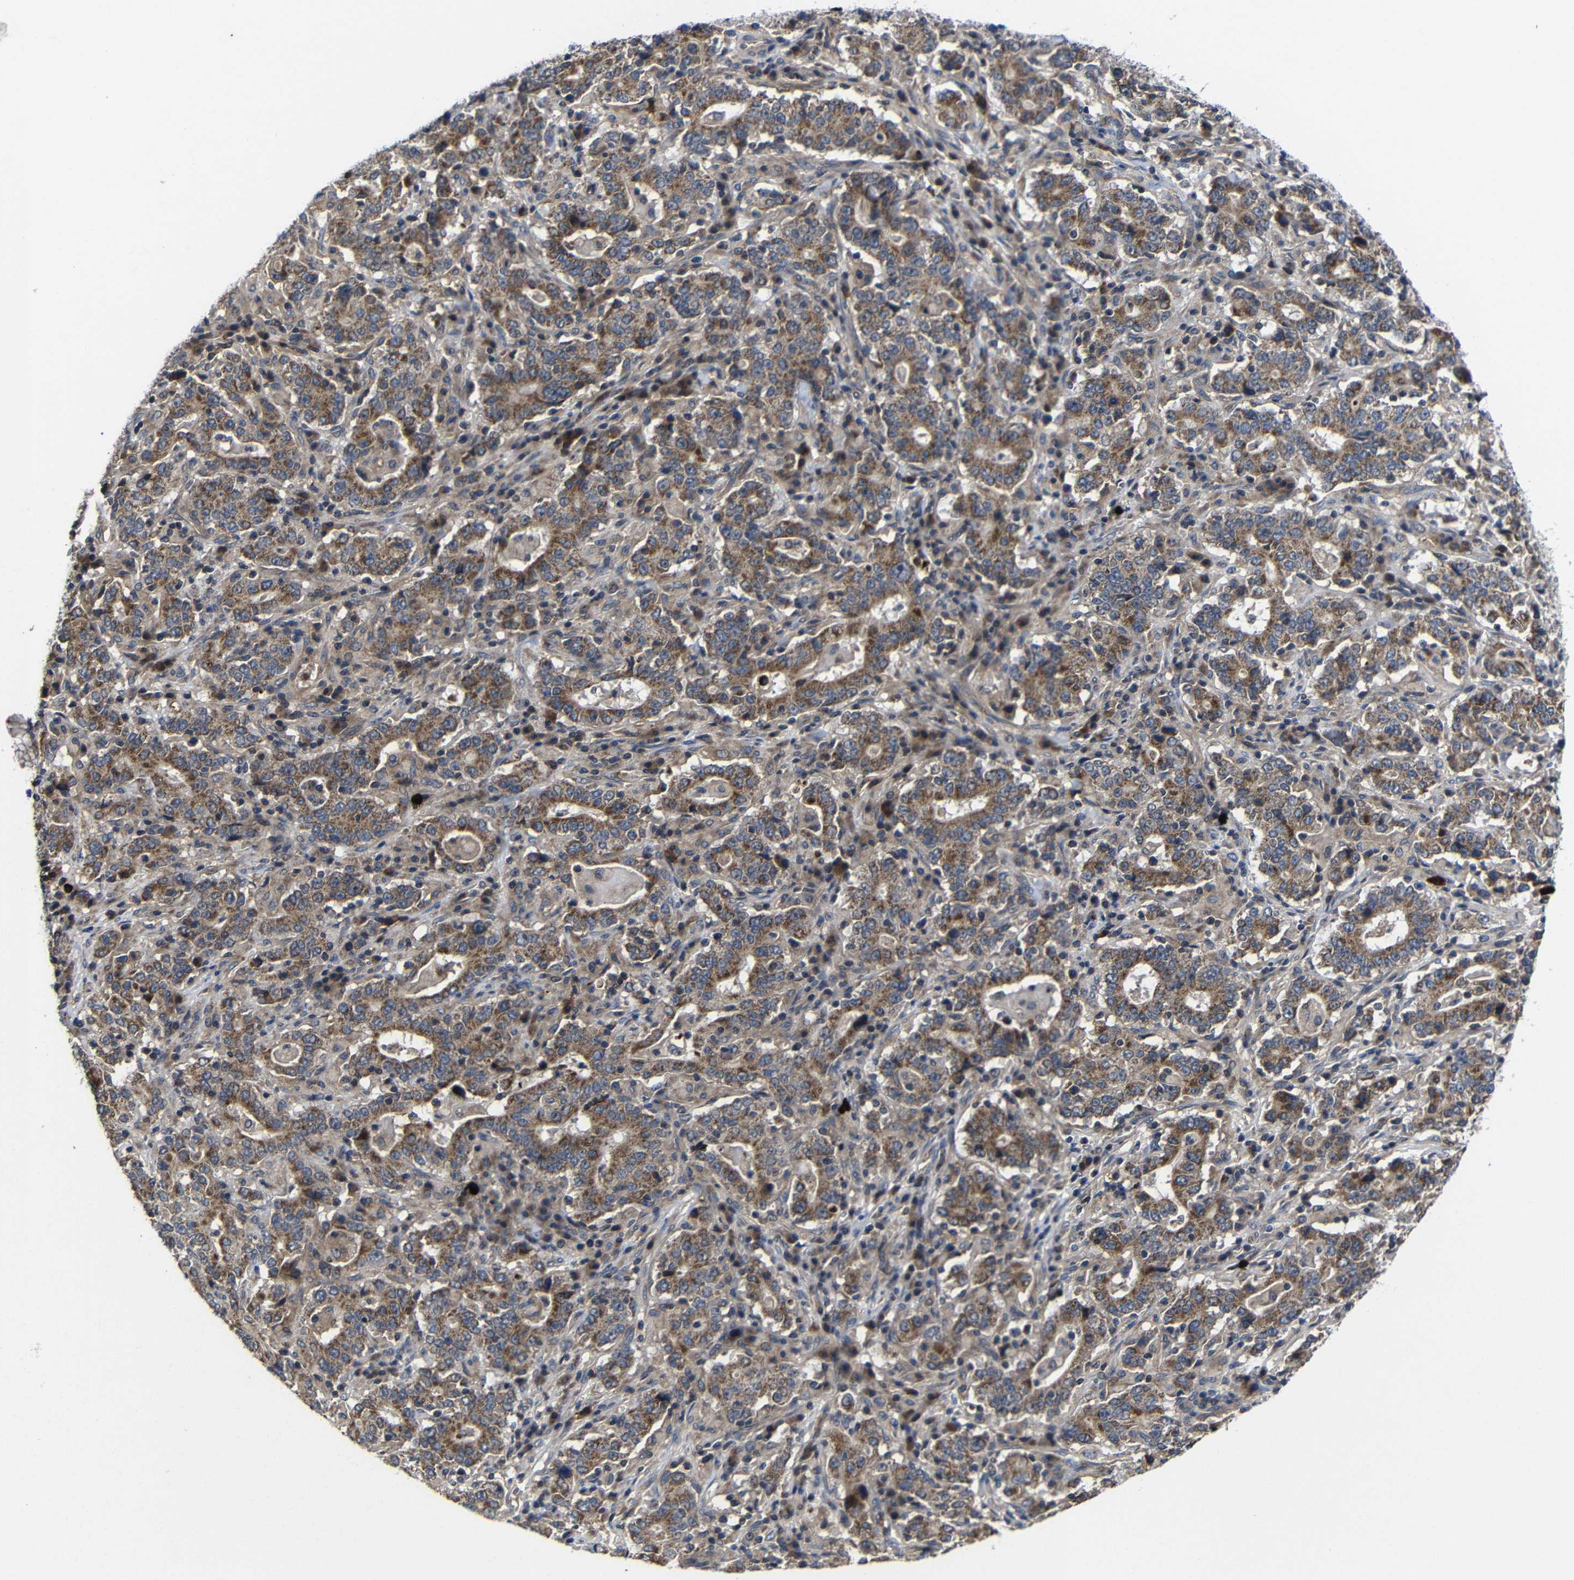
{"staining": {"intensity": "moderate", "quantity": ">75%", "location": "cytoplasmic/membranous"}, "tissue": "stomach cancer", "cell_type": "Tumor cells", "image_type": "cancer", "snomed": [{"axis": "morphology", "description": "Normal tissue, NOS"}, {"axis": "morphology", "description": "Adenocarcinoma, NOS"}, {"axis": "topography", "description": "Stomach, upper"}, {"axis": "topography", "description": "Stomach"}], "caption": "Immunohistochemistry (IHC) of stomach cancer (adenocarcinoma) reveals medium levels of moderate cytoplasmic/membranous positivity in approximately >75% of tumor cells.", "gene": "LPAR5", "patient": {"sex": "male", "age": 59}}